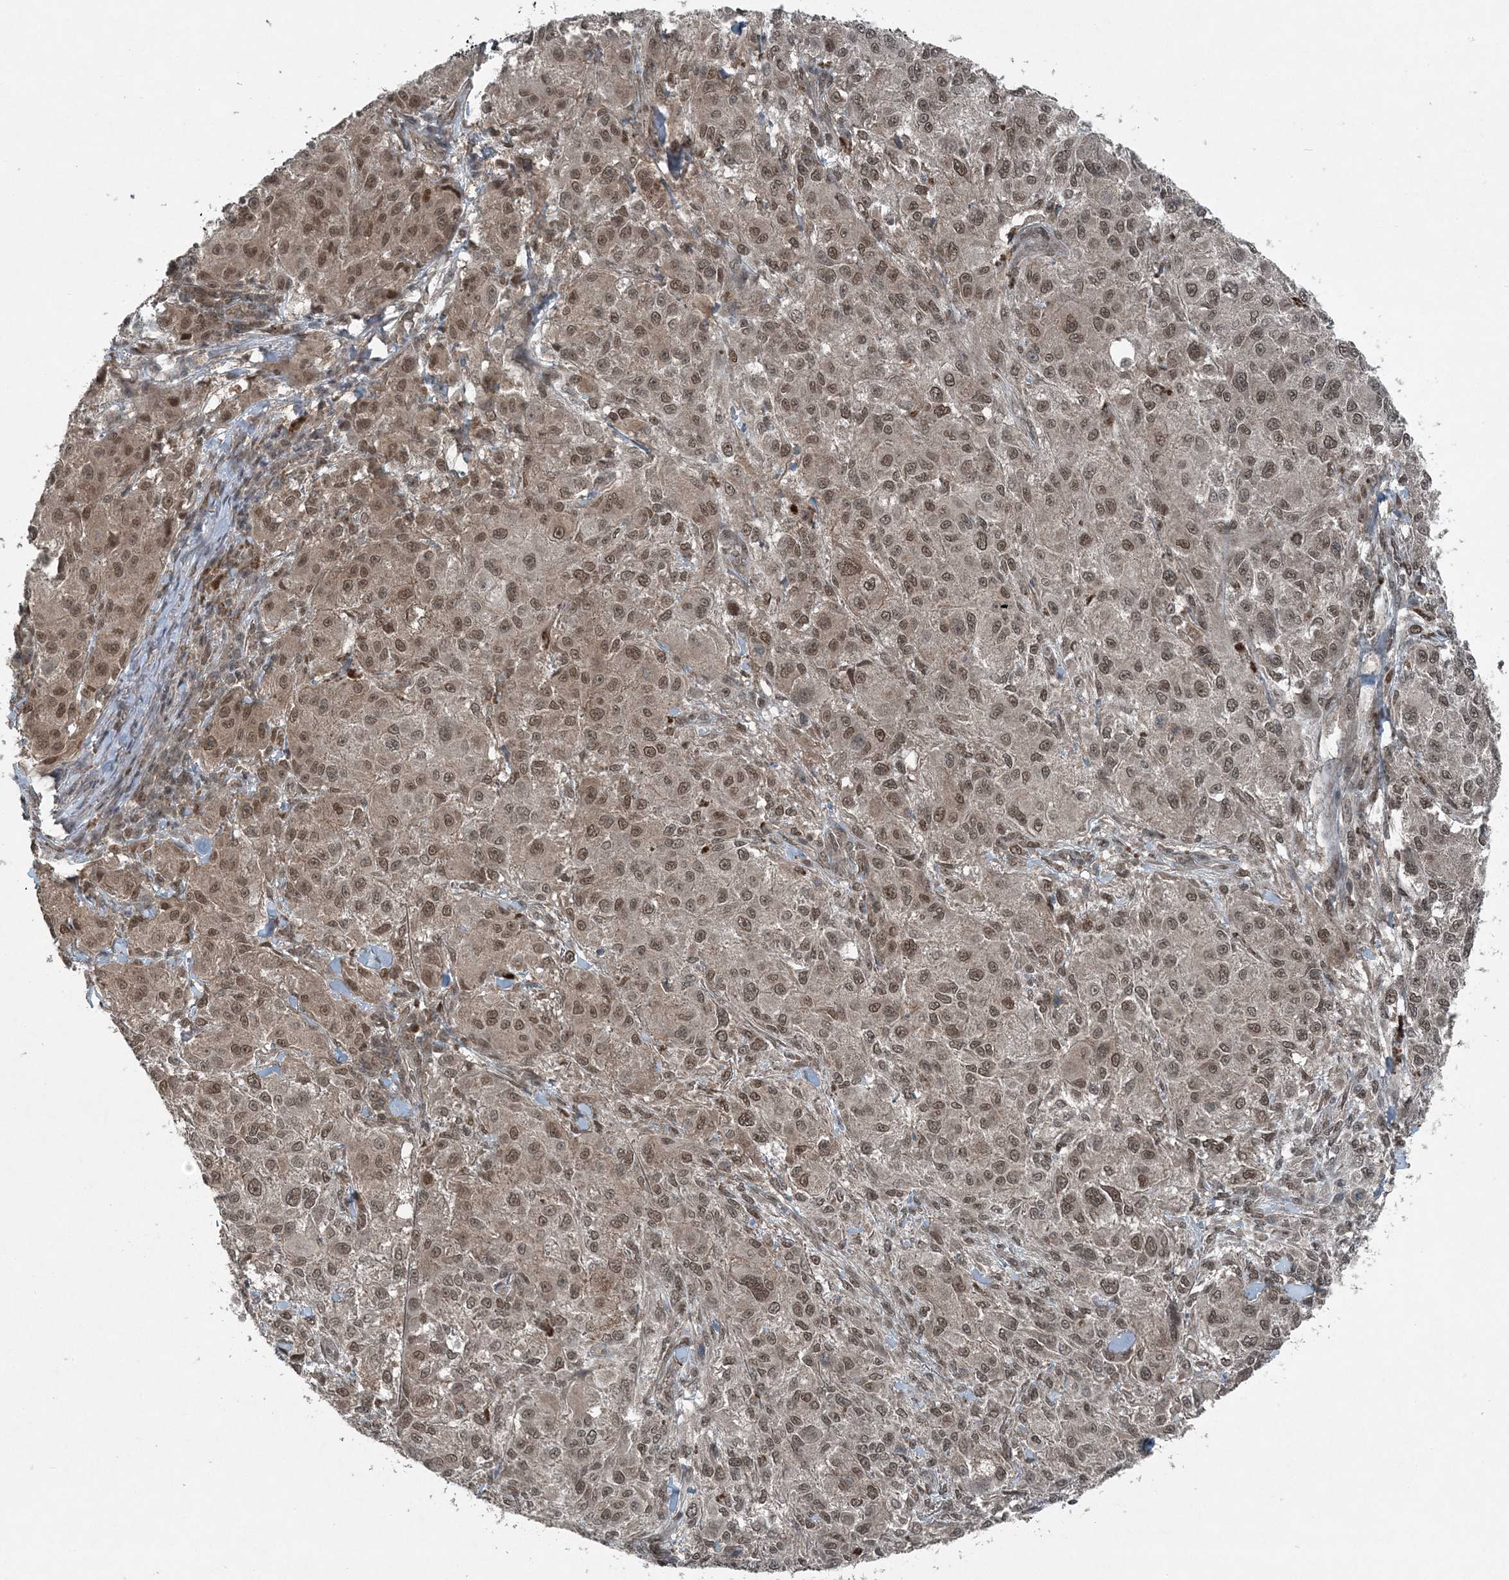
{"staining": {"intensity": "moderate", "quantity": ">75%", "location": "nuclear"}, "tissue": "melanoma", "cell_type": "Tumor cells", "image_type": "cancer", "snomed": [{"axis": "morphology", "description": "Necrosis, NOS"}, {"axis": "morphology", "description": "Malignant melanoma, NOS"}, {"axis": "topography", "description": "Skin"}], "caption": "Malignant melanoma tissue shows moderate nuclear staining in approximately >75% of tumor cells, visualized by immunohistochemistry.", "gene": "COPS7B", "patient": {"sex": "female", "age": 87}}